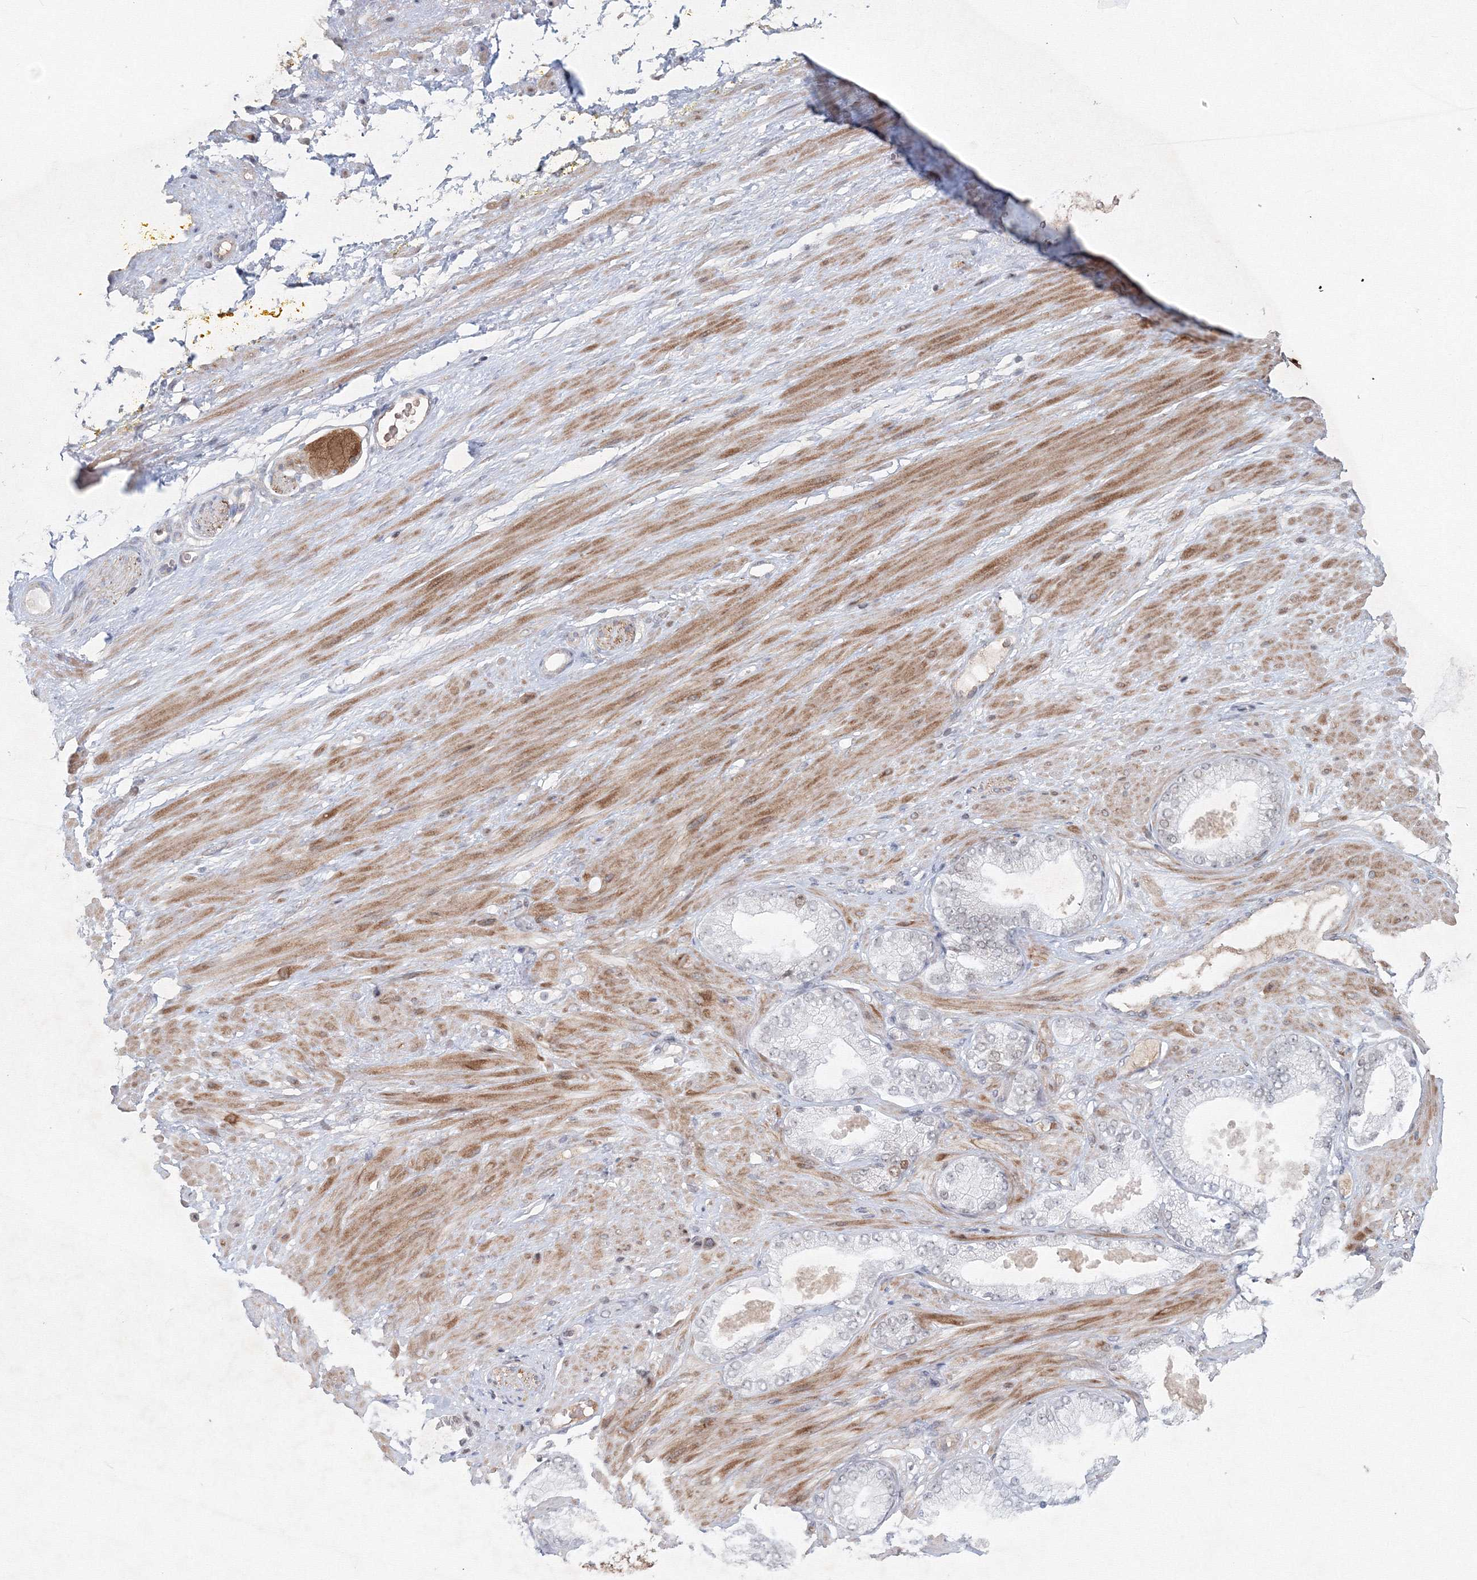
{"staining": {"intensity": "weak", "quantity": ">75%", "location": "cytoplasmic/membranous"}, "tissue": "adipose tissue", "cell_type": "Adipocytes", "image_type": "normal", "snomed": [{"axis": "morphology", "description": "Normal tissue, NOS"}, {"axis": "morphology", "description": "Adenocarcinoma, Low grade"}, {"axis": "topography", "description": "Prostate"}, {"axis": "topography", "description": "Peripheral nerve tissue"}], "caption": "Immunohistochemistry (IHC) histopathology image of unremarkable adipose tissue: human adipose tissue stained using immunohistochemistry demonstrates low levels of weak protein expression localized specifically in the cytoplasmic/membranous of adipocytes, appearing as a cytoplasmic/membranous brown color.", "gene": "KIF4A", "patient": {"sex": "male", "age": 63}}